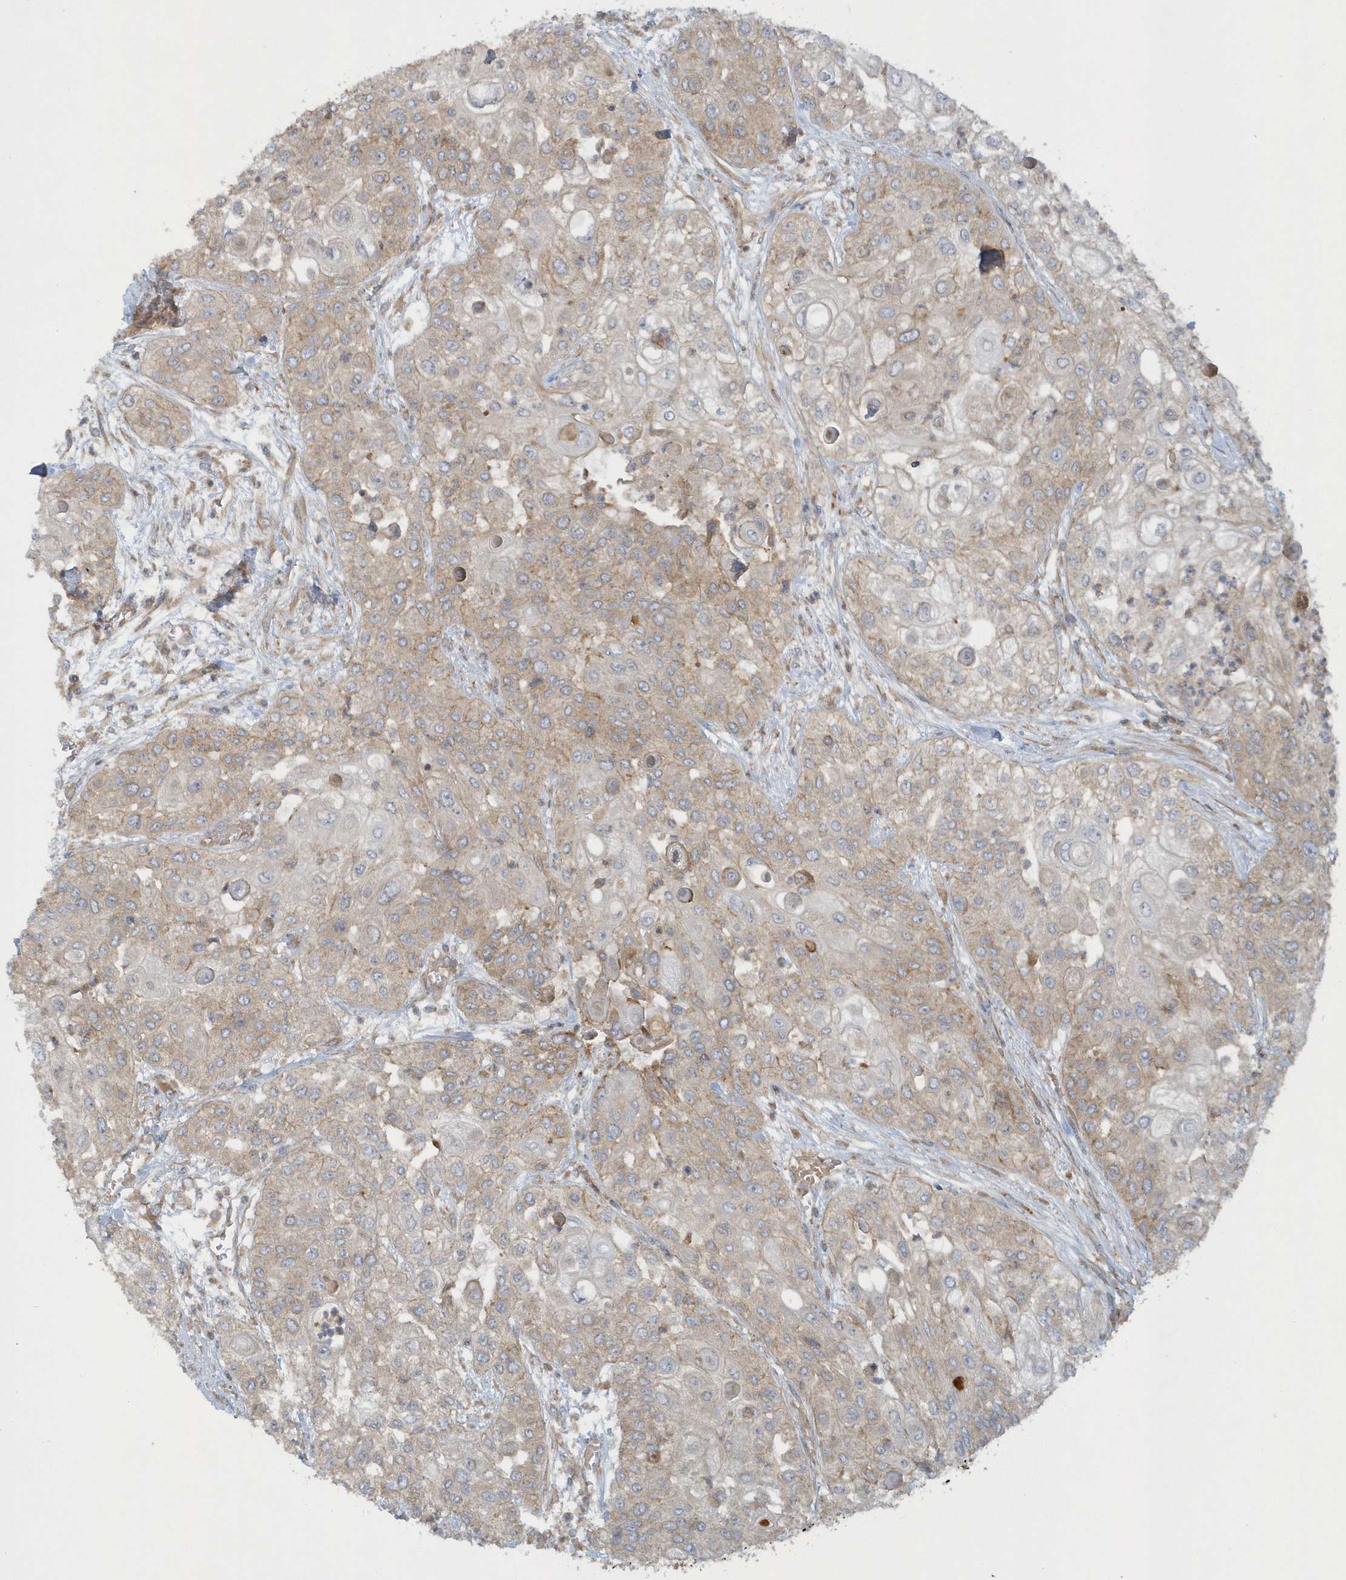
{"staining": {"intensity": "weak", "quantity": "25%-75%", "location": "cytoplasmic/membranous"}, "tissue": "urothelial cancer", "cell_type": "Tumor cells", "image_type": "cancer", "snomed": [{"axis": "morphology", "description": "Urothelial carcinoma, High grade"}, {"axis": "topography", "description": "Urinary bladder"}], "caption": "A high-resolution micrograph shows immunohistochemistry (IHC) staining of urothelial carcinoma (high-grade), which reveals weak cytoplasmic/membranous staining in about 25%-75% of tumor cells.", "gene": "CNOT10", "patient": {"sex": "female", "age": 79}}